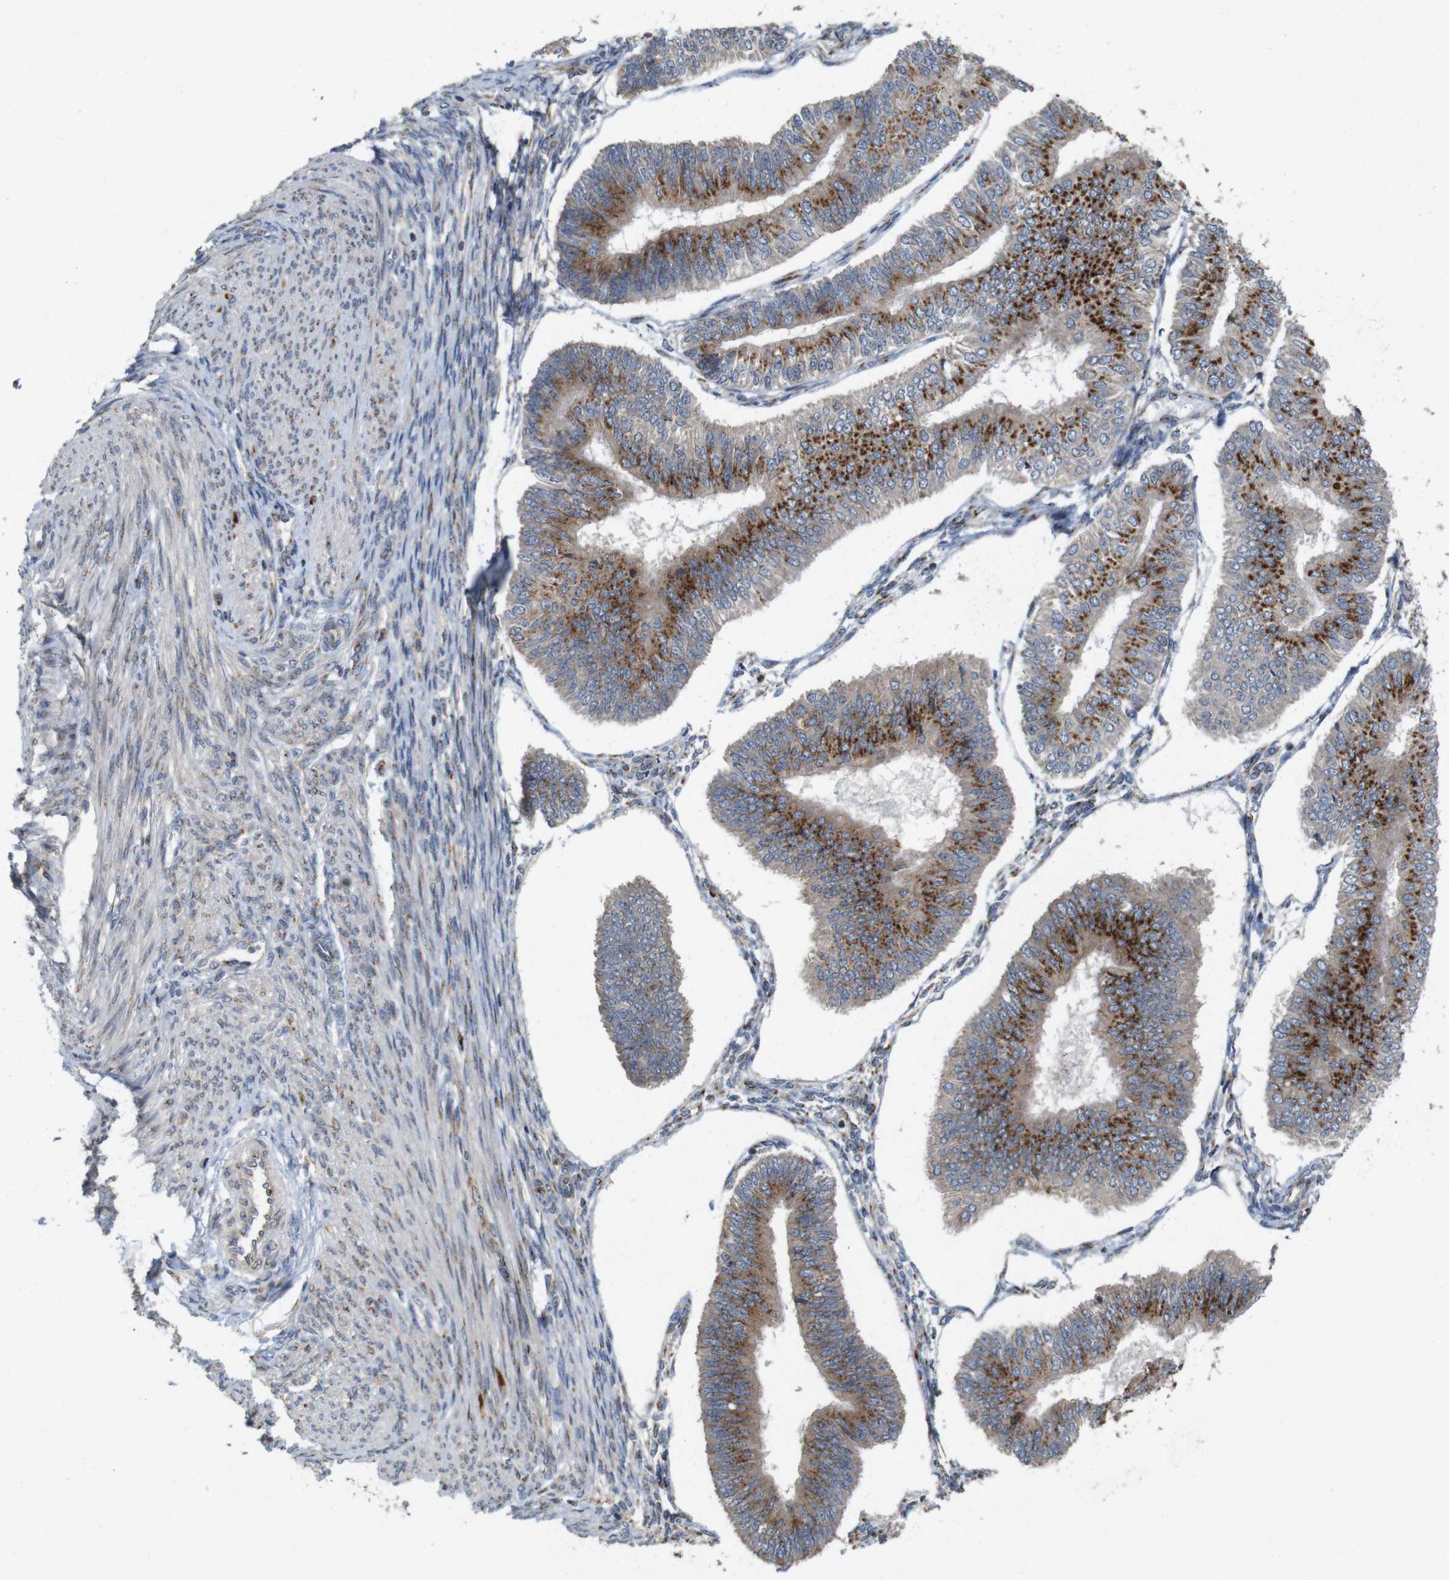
{"staining": {"intensity": "moderate", "quantity": ">75%", "location": "cytoplasmic/membranous"}, "tissue": "endometrial cancer", "cell_type": "Tumor cells", "image_type": "cancer", "snomed": [{"axis": "morphology", "description": "Adenocarcinoma, NOS"}, {"axis": "topography", "description": "Endometrium"}], "caption": "Human endometrial cancer (adenocarcinoma) stained for a protein (brown) shows moderate cytoplasmic/membranous positive staining in approximately >75% of tumor cells.", "gene": "EFCAB14", "patient": {"sex": "female", "age": 58}}